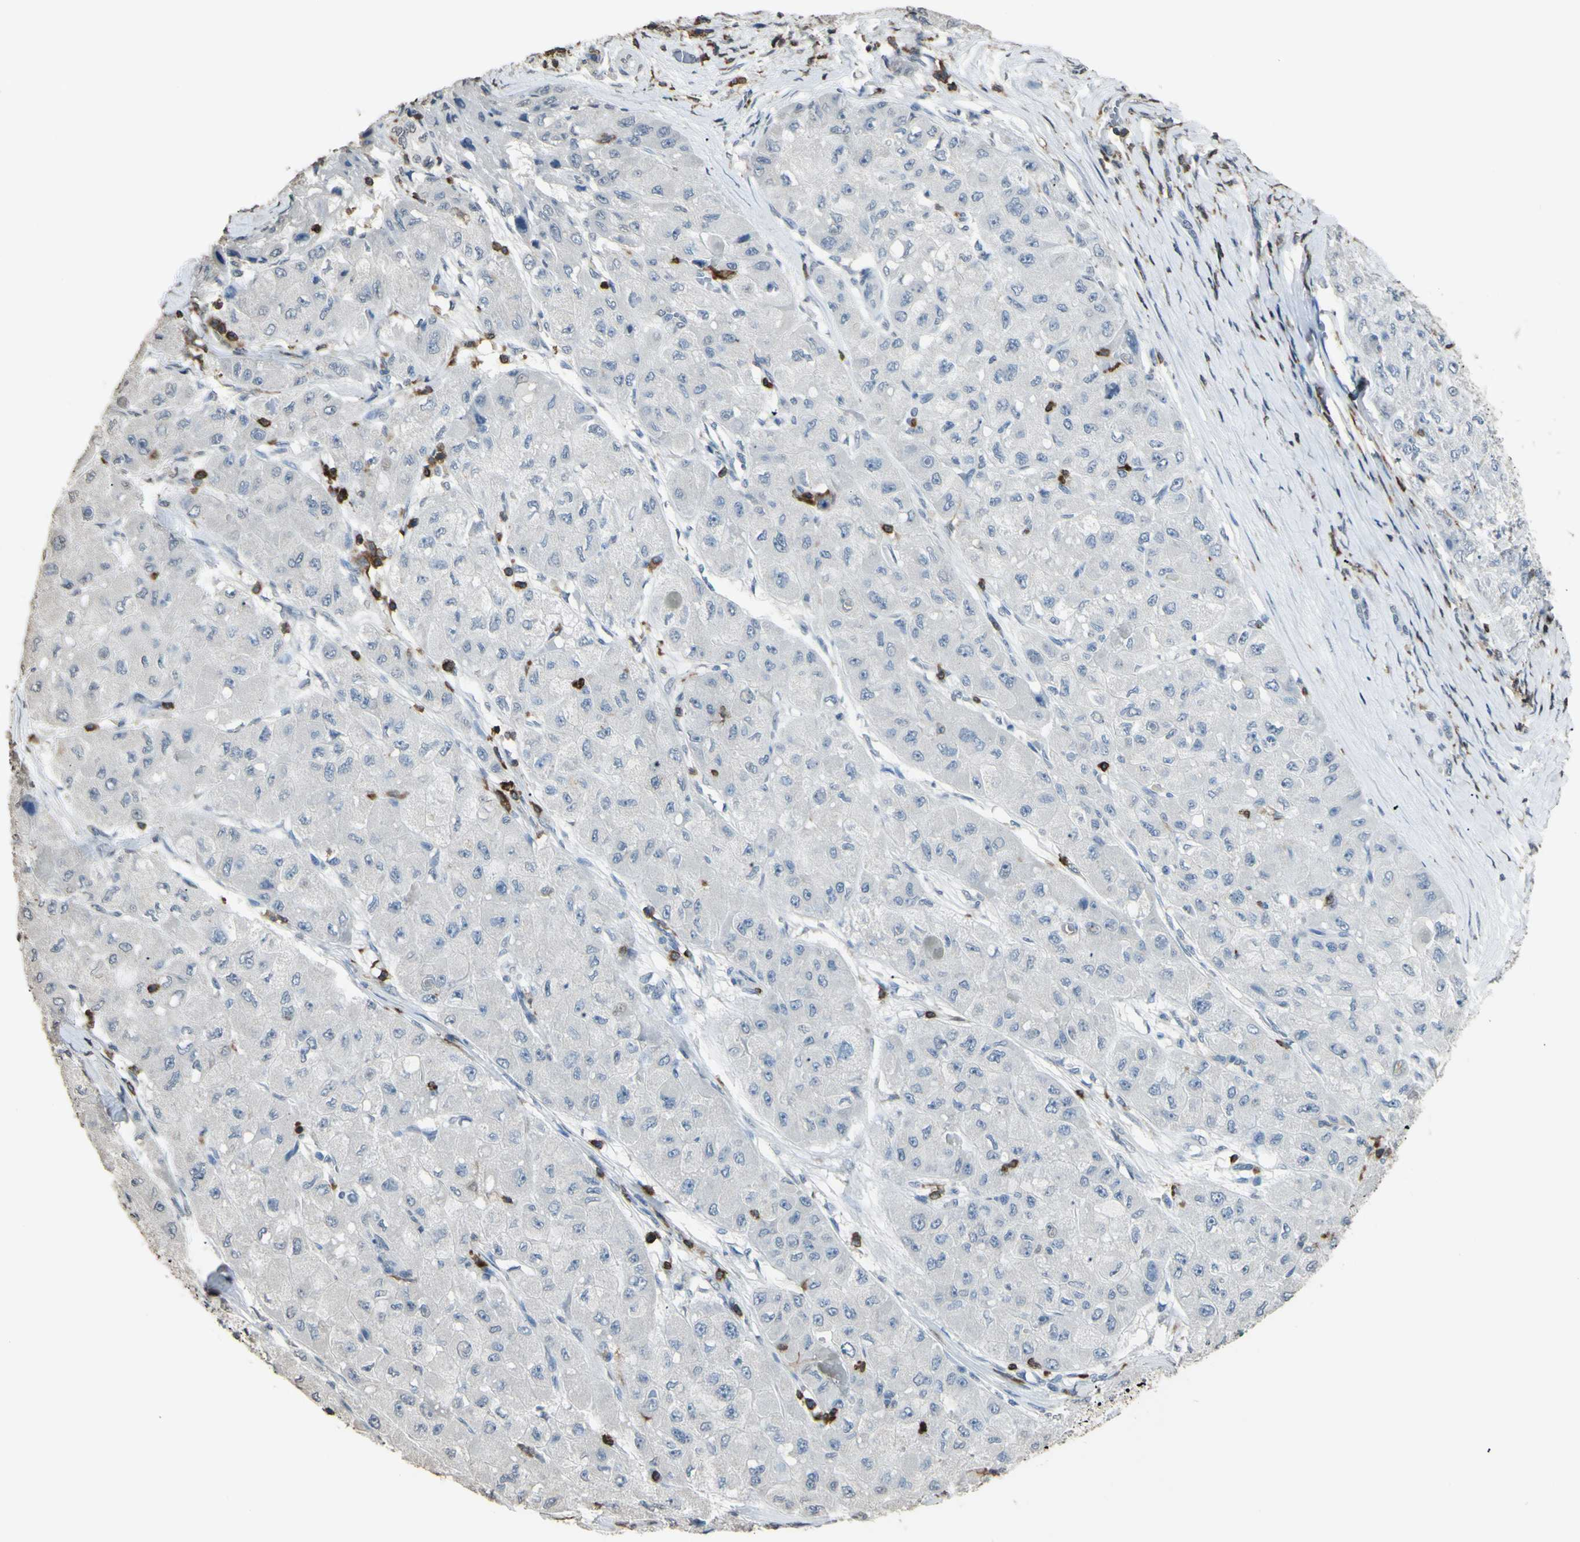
{"staining": {"intensity": "negative", "quantity": "none", "location": "none"}, "tissue": "liver cancer", "cell_type": "Tumor cells", "image_type": "cancer", "snomed": [{"axis": "morphology", "description": "Carcinoma, Hepatocellular, NOS"}, {"axis": "topography", "description": "Liver"}], "caption": "Liver hepatocellular carcinoma was stained to show a protein in brown. There is no significant positivity in tumor cells. Nuclei are stained in blue.", "gene": "PSTPIP1", "patient": {"sex": "male", "age": 80}}